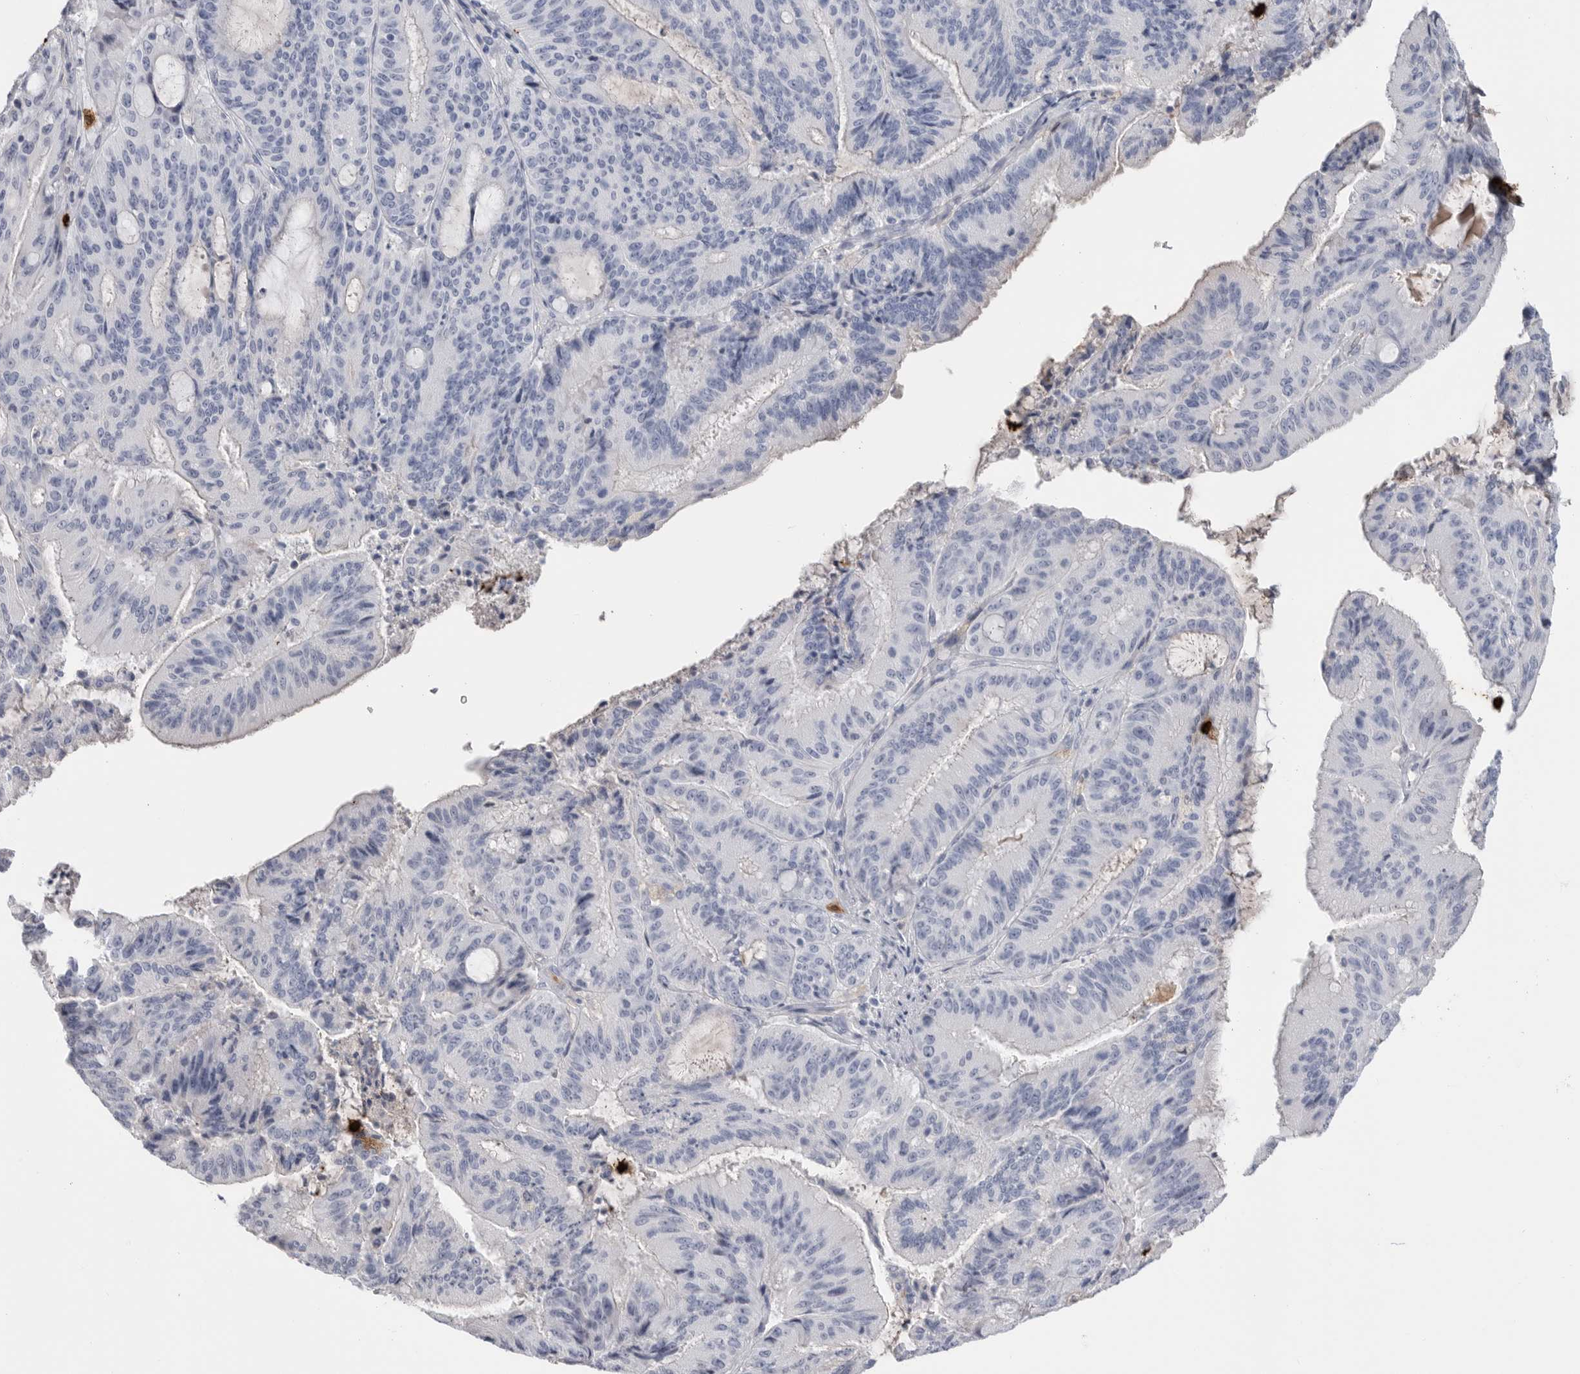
{"staining": {"intensity": "negative", "quantity": "none", "location": "none"}, "tissue": "liver cancer", "cell_type": "Tumor cells", "image_type": "cancer", "snomed": [{"axis": "morphology", "description": "Normal tissue, NOS"}, {"axis": "morphology", "description": "Cholangiocarcinoma"}, {"axis": "topography", "description": "Liver"}, {"axis": "topography", "description": "Peripheral nerve tissue"}], "caption": "The immunohistochemistry (IHC) photomicrograph has no significant staining in tumor cells of liver cancer tissue. (DAB (3,3'-diaminobenzidine) IHC with hematoxylin counter stain).", "gene": "CYB561D1", "patient": {"sex": "female", "age": 73}}